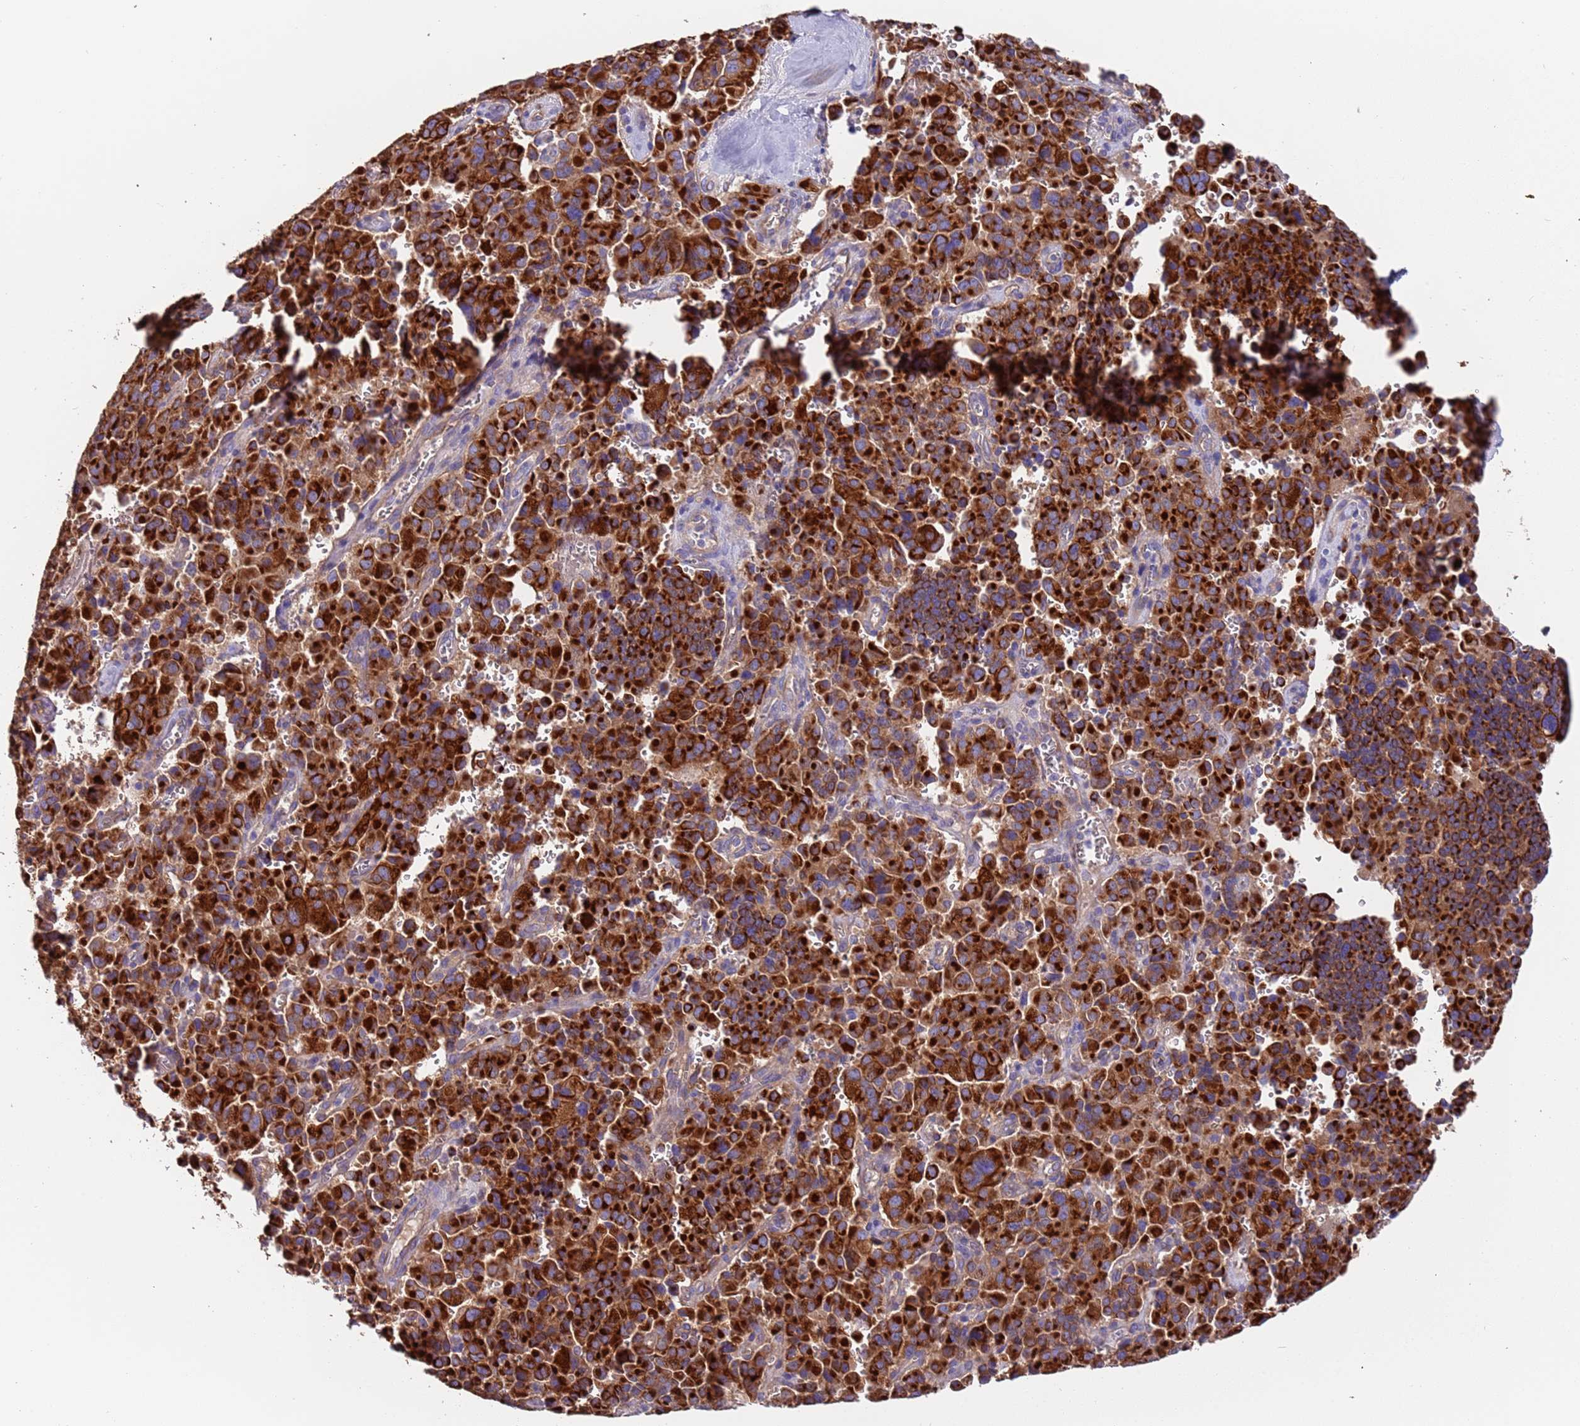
{"staining": {"intensity": "strong", "quantity": ">75%", "location": "cytoplasmic/membranous"}, "tissue": "pancreatic cancer", "cell_type": "Tumor cells", "image_type": "cancer", "snomed": [{"axis": "morphology", "description": "Adenocarcinoma, NOS"}, {"axis": "topography", "description": "Pancreas"}], "caption": "Tumor cells exhibit high levels of strong cytoplasmic/membranous expression in about >75% of cells in human pancreatic cancer.", "gene": "LAMB4", "patient": {"sex": "male", "age": 65}}